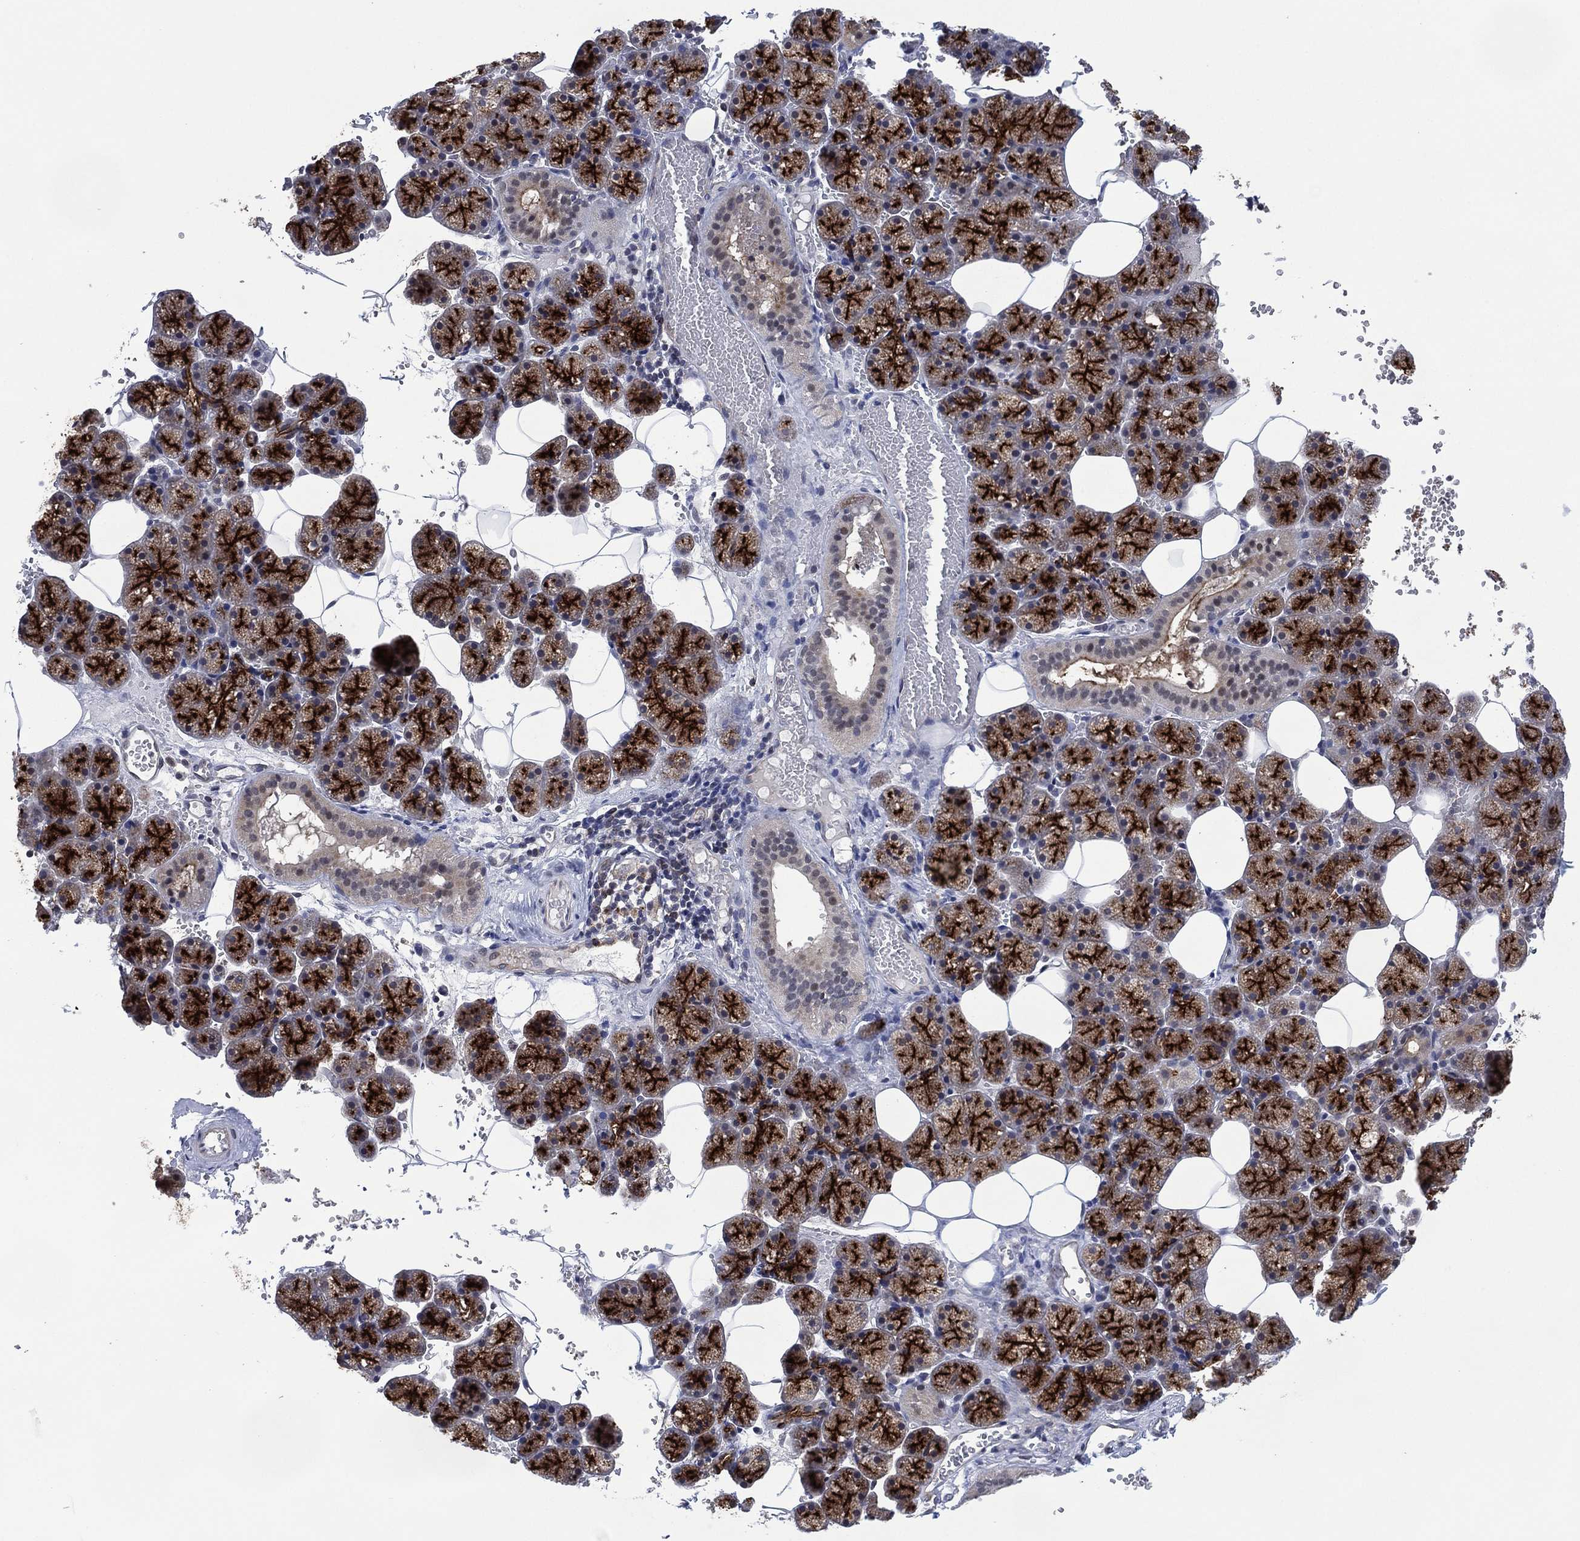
{"staining": {"intensity": "strong", "quantity": "25%-75%", "location": "cytoplasmic/membranous"}, "tissue": "salivary gland", "cell_type": "Glandular cells", "image_type": "normal", "snomed": [{"axis": "morphology", "description": "Normal tissue, NOS"}, {"axis": "topography", "description": "Salivary gland"}], "caption": "High-magnification brightfield microscopy of unremarkable salivary gland stained with DAB (brown) and counterstained with hematoxylin (blue). glandular cells exhibit strong cytoplasmic/membranous staining is seen in approximately25%-75% of cells. The staining is performed using DAB brown chromogen to label protein expression. The nuclei are counter-stained blue using hematoxylin.", "gene": "DPP4", "patient": {"sex": "male", "age": 38}}